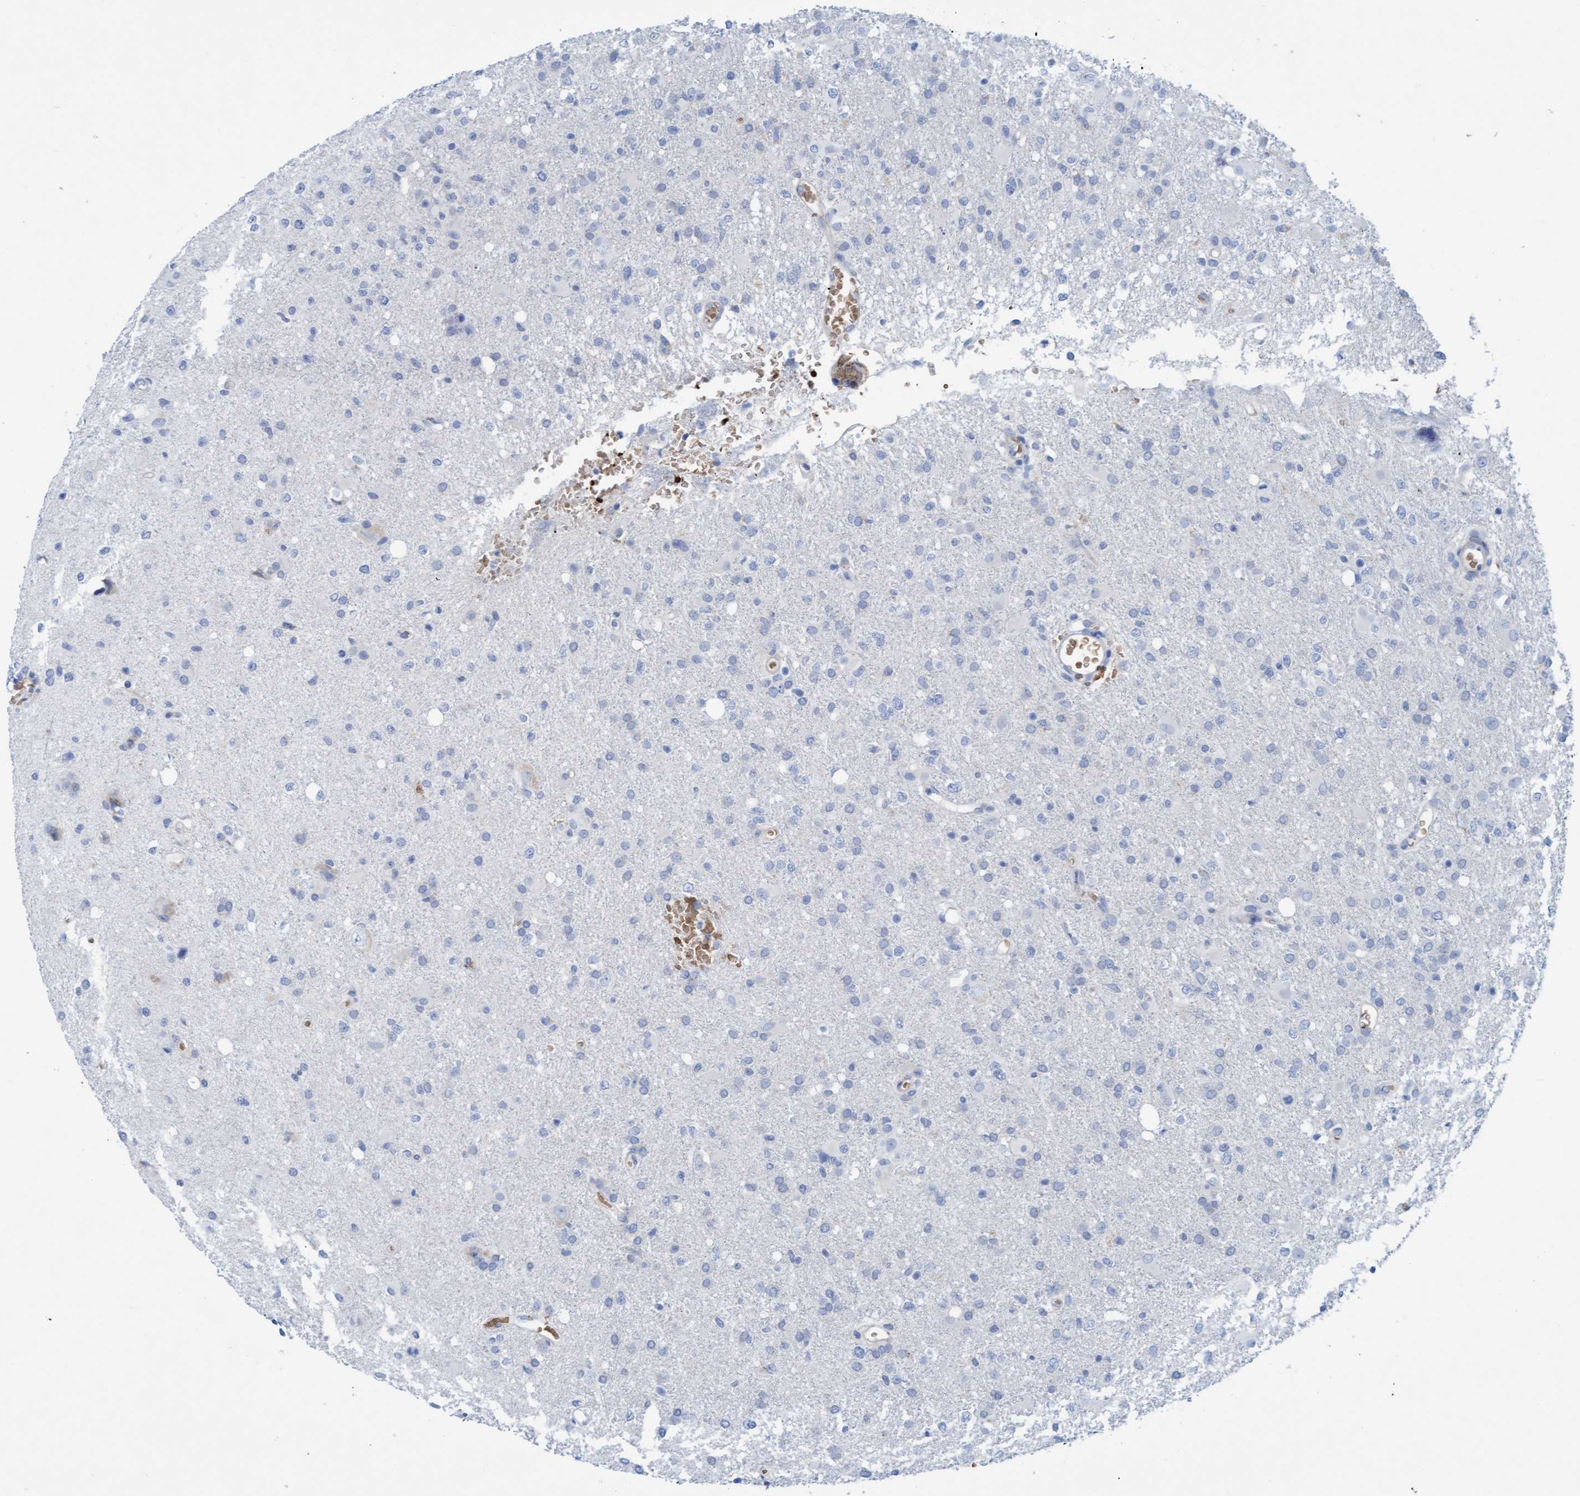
{"staining": {"intensity": "negative", "quantity": "none", "location": "none"}, "tissue": "glioma", "cell_type": "Tumor cells", "image_type": "cancer", "snomed": [{"axis": "morphology", "description": "Glioma, malignant, High grade"}, {"axis": "topography", "description": "Brain"}], "caption": "DAB immunohistochemical staining of human malignant glioma (high-grade) demonstrates no significant expression in tumor cells.", "gene": "P2RX5", "patient": {"sex": "female", "age": 57}}